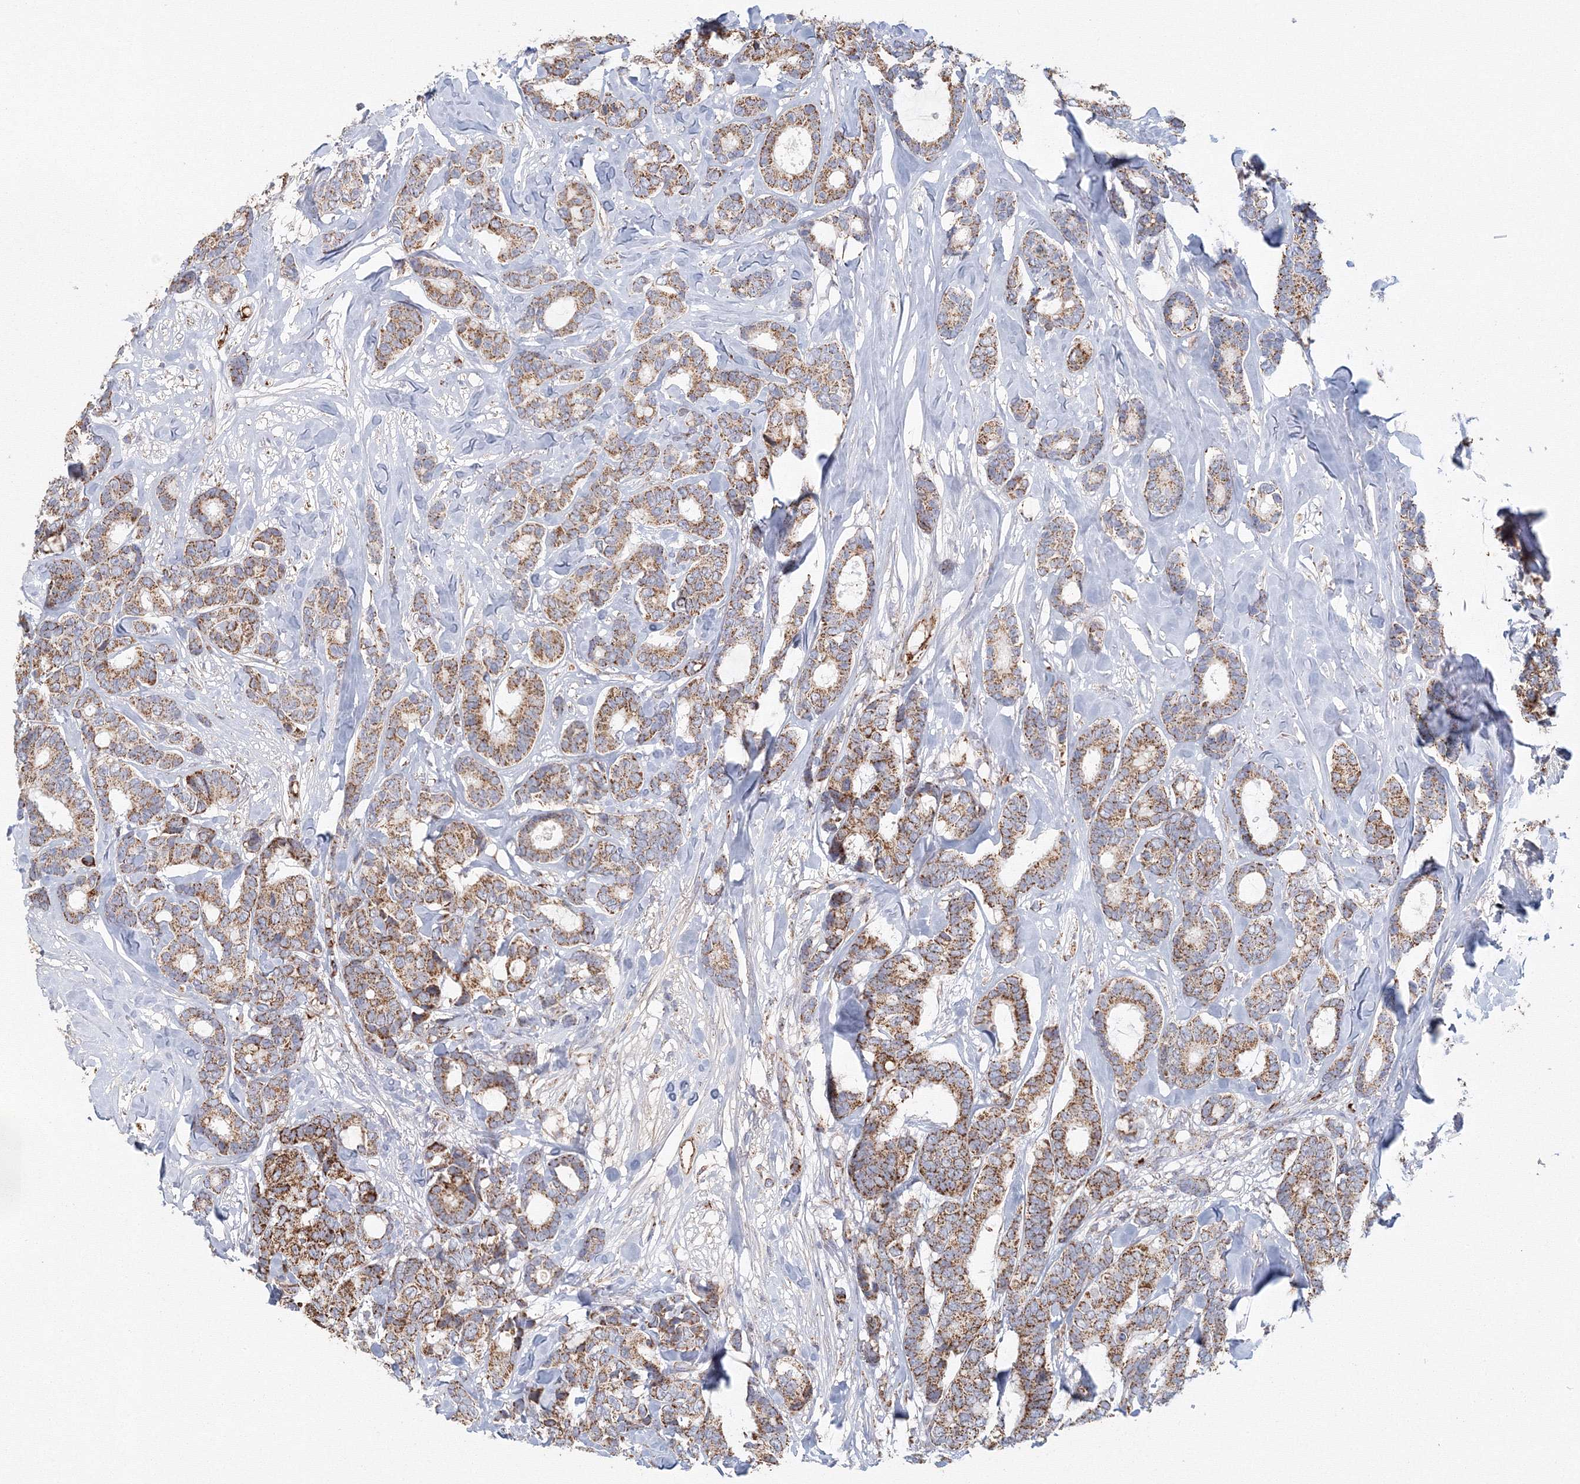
{"staining": {"intensity": "moderate", "quantity": ">75%", "location": "cytoplasmic/membranous"}, "tissue": "breast cancer", "cell_type": "Tumor cells", "image_type": "cancer", "snomed": [{"axis": "morphology", "description": "Duct carcinoma"}, {"axis": "topography", "description": "Breast"}], "caption": "Protein analysis of intraductal carcinoma (breast) tissue demonstrates moderate cytoplasmic/membranous staining in approximately >75% of tumor cells. The protein is stained brown, and the nuclei are stained in blue (DAB IHC with brightfield microscopy, high magnification).", "gene": "GRPEL1", "patient": {"sex": "female", "age": 87}}